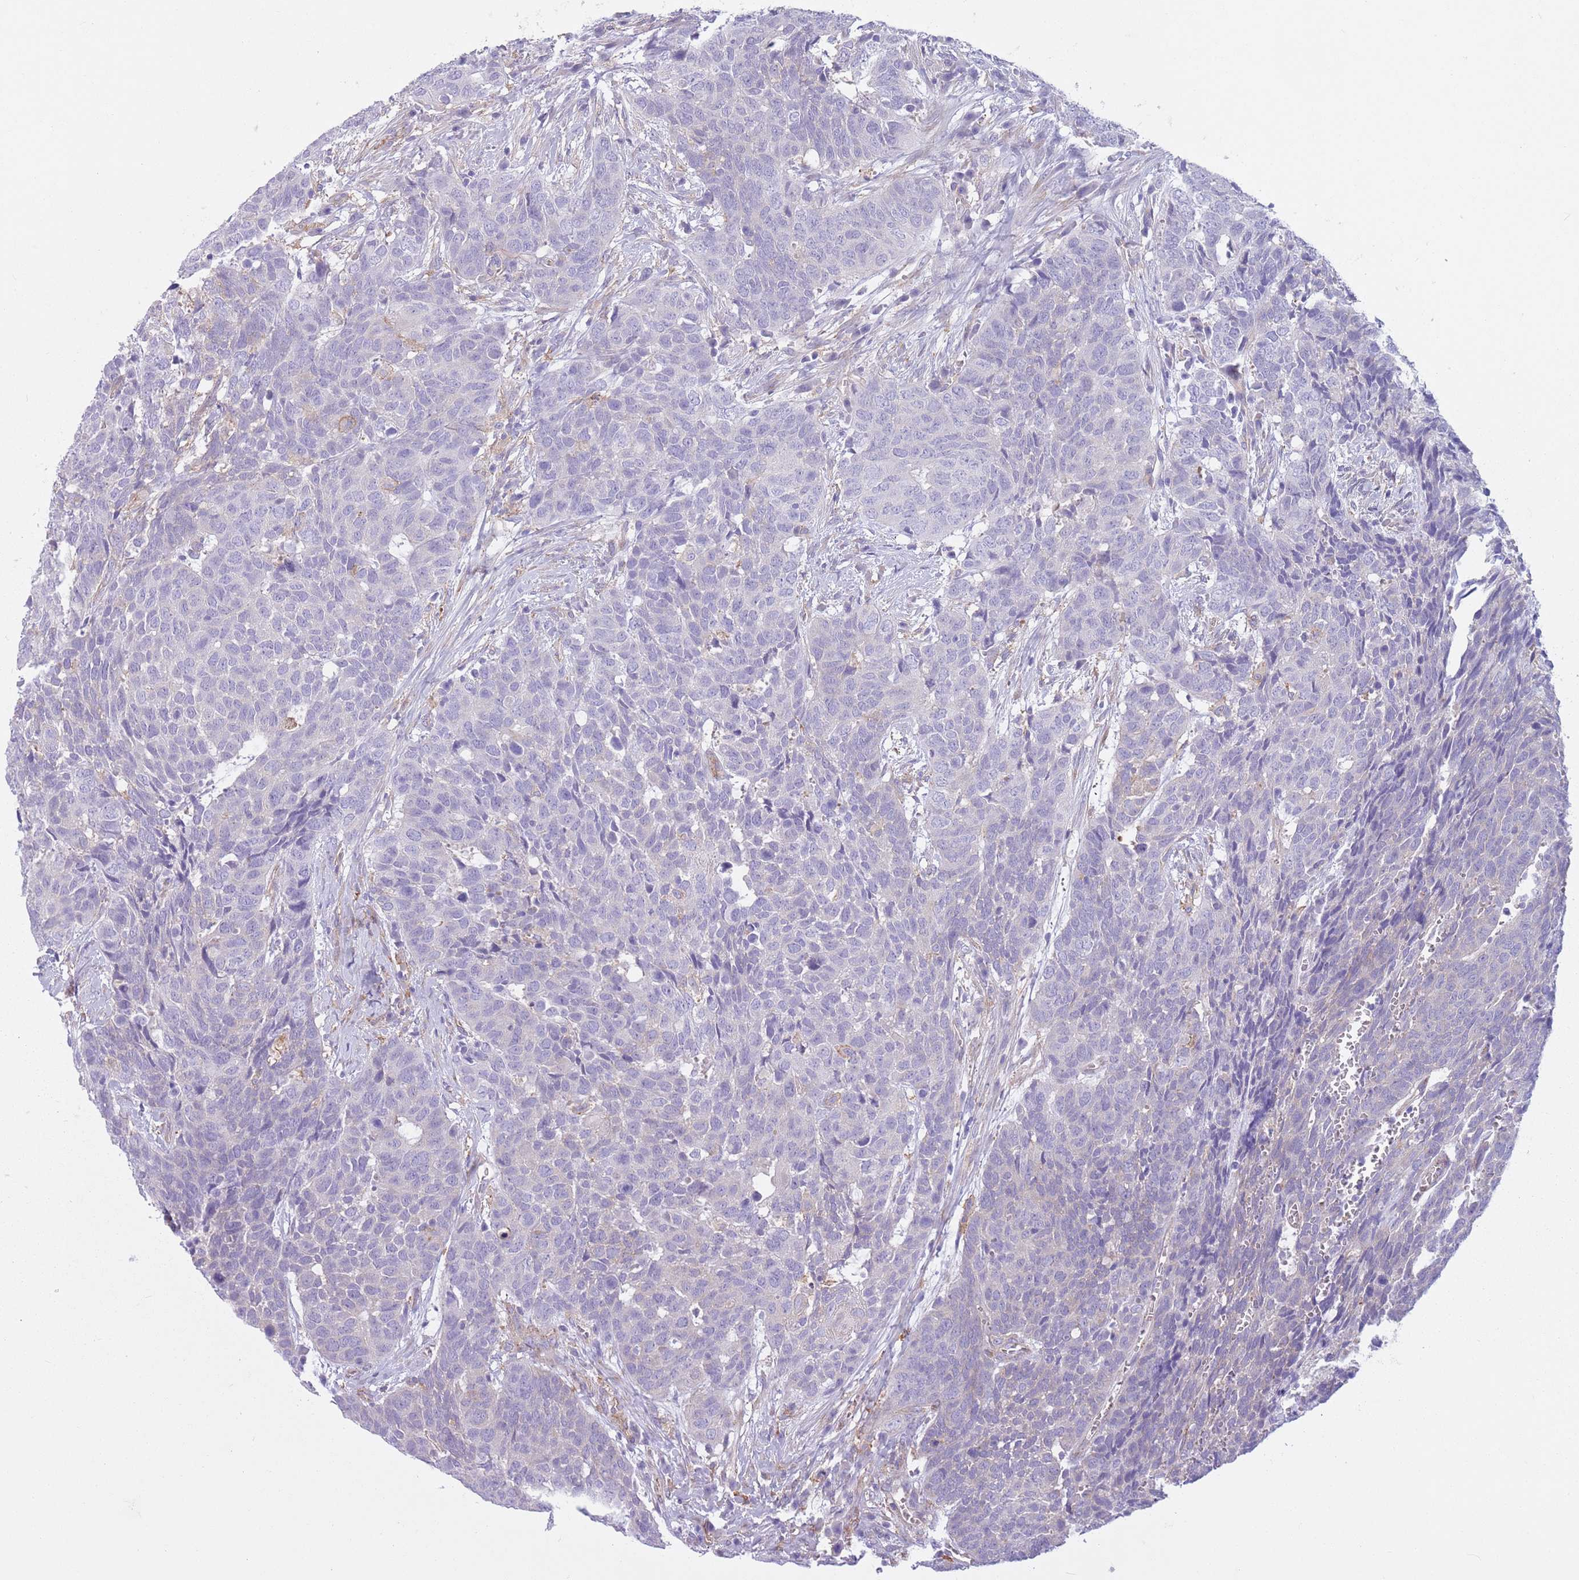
{"staining": {"intensity": "weak", "quantity": "<25%", "location": "cytoplasmic/membranous"}, "tissue": "head and neck cancer", "cell_type": "Tumor cells", "image_type": "cancer", "snomed": [{"axis": "morphology", "description": "Squamous cell carcinoma, NOS"}, {"axis": "topography", "description": "Head-Neck"}], "caption": "A photomicrograph of head and neck cancer stained for a protein shows no brown staining in tumor cells.", "gene": "SNX6", "patient": {"sex": "male", "age": 66}}